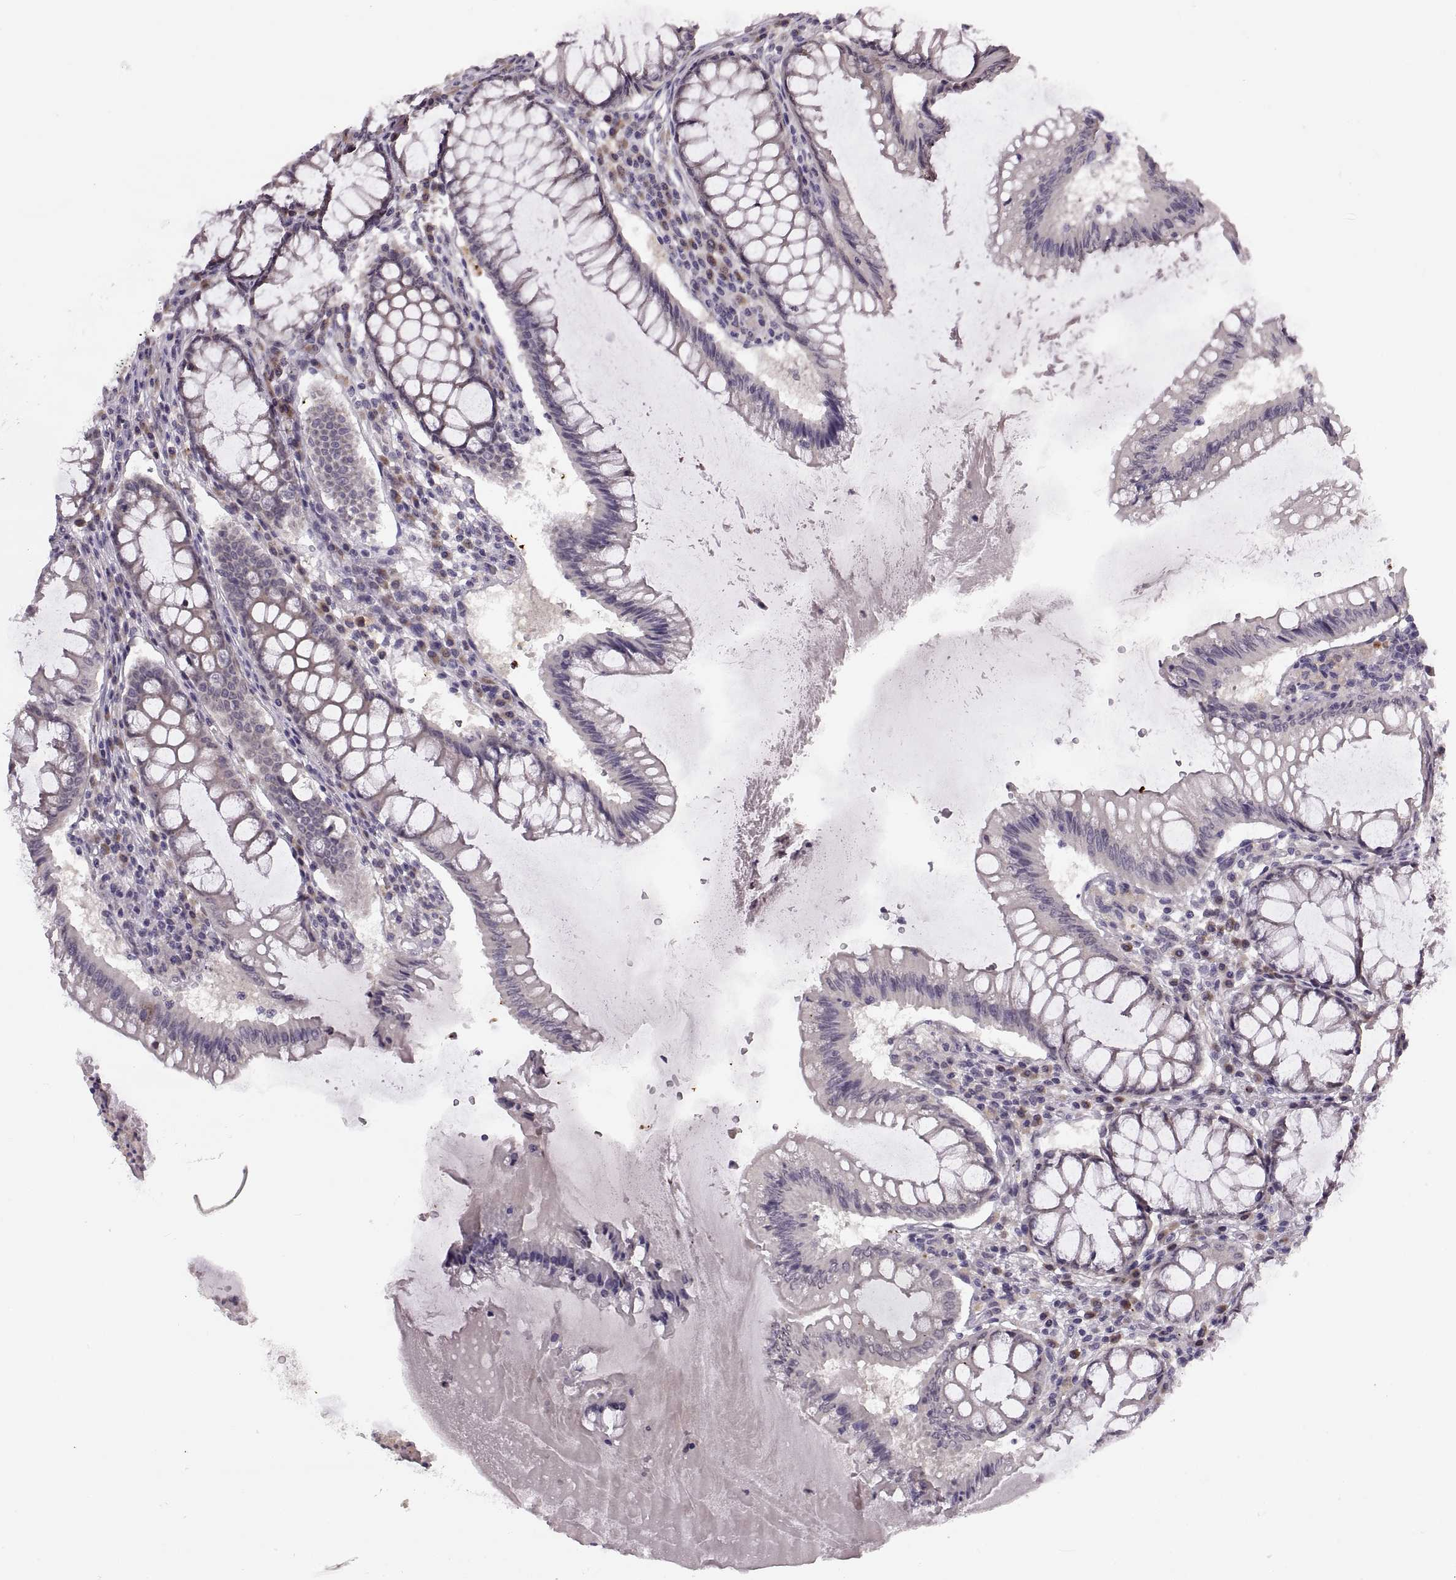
{"staining": {"intensity": "negative", "quantity": "none", "location": "none"}, "tissue": "colorectal cancer", "cell_type": "Tumor cells", "image_type": "cancer", "snomed": [{"axis": "morphology", "description": "Adenocarcinoma, NOS"}, {"axis": "topography", "description": "Colon"}], "caption": "DAB (3,3'-diaminobenzidine) immunohistochemical staining of human colorectal adenocarcinoma exhibits no significant positivity in tumor cells.", "gene": "ADH6", "patient": {"sex": "female", "age": 70}}